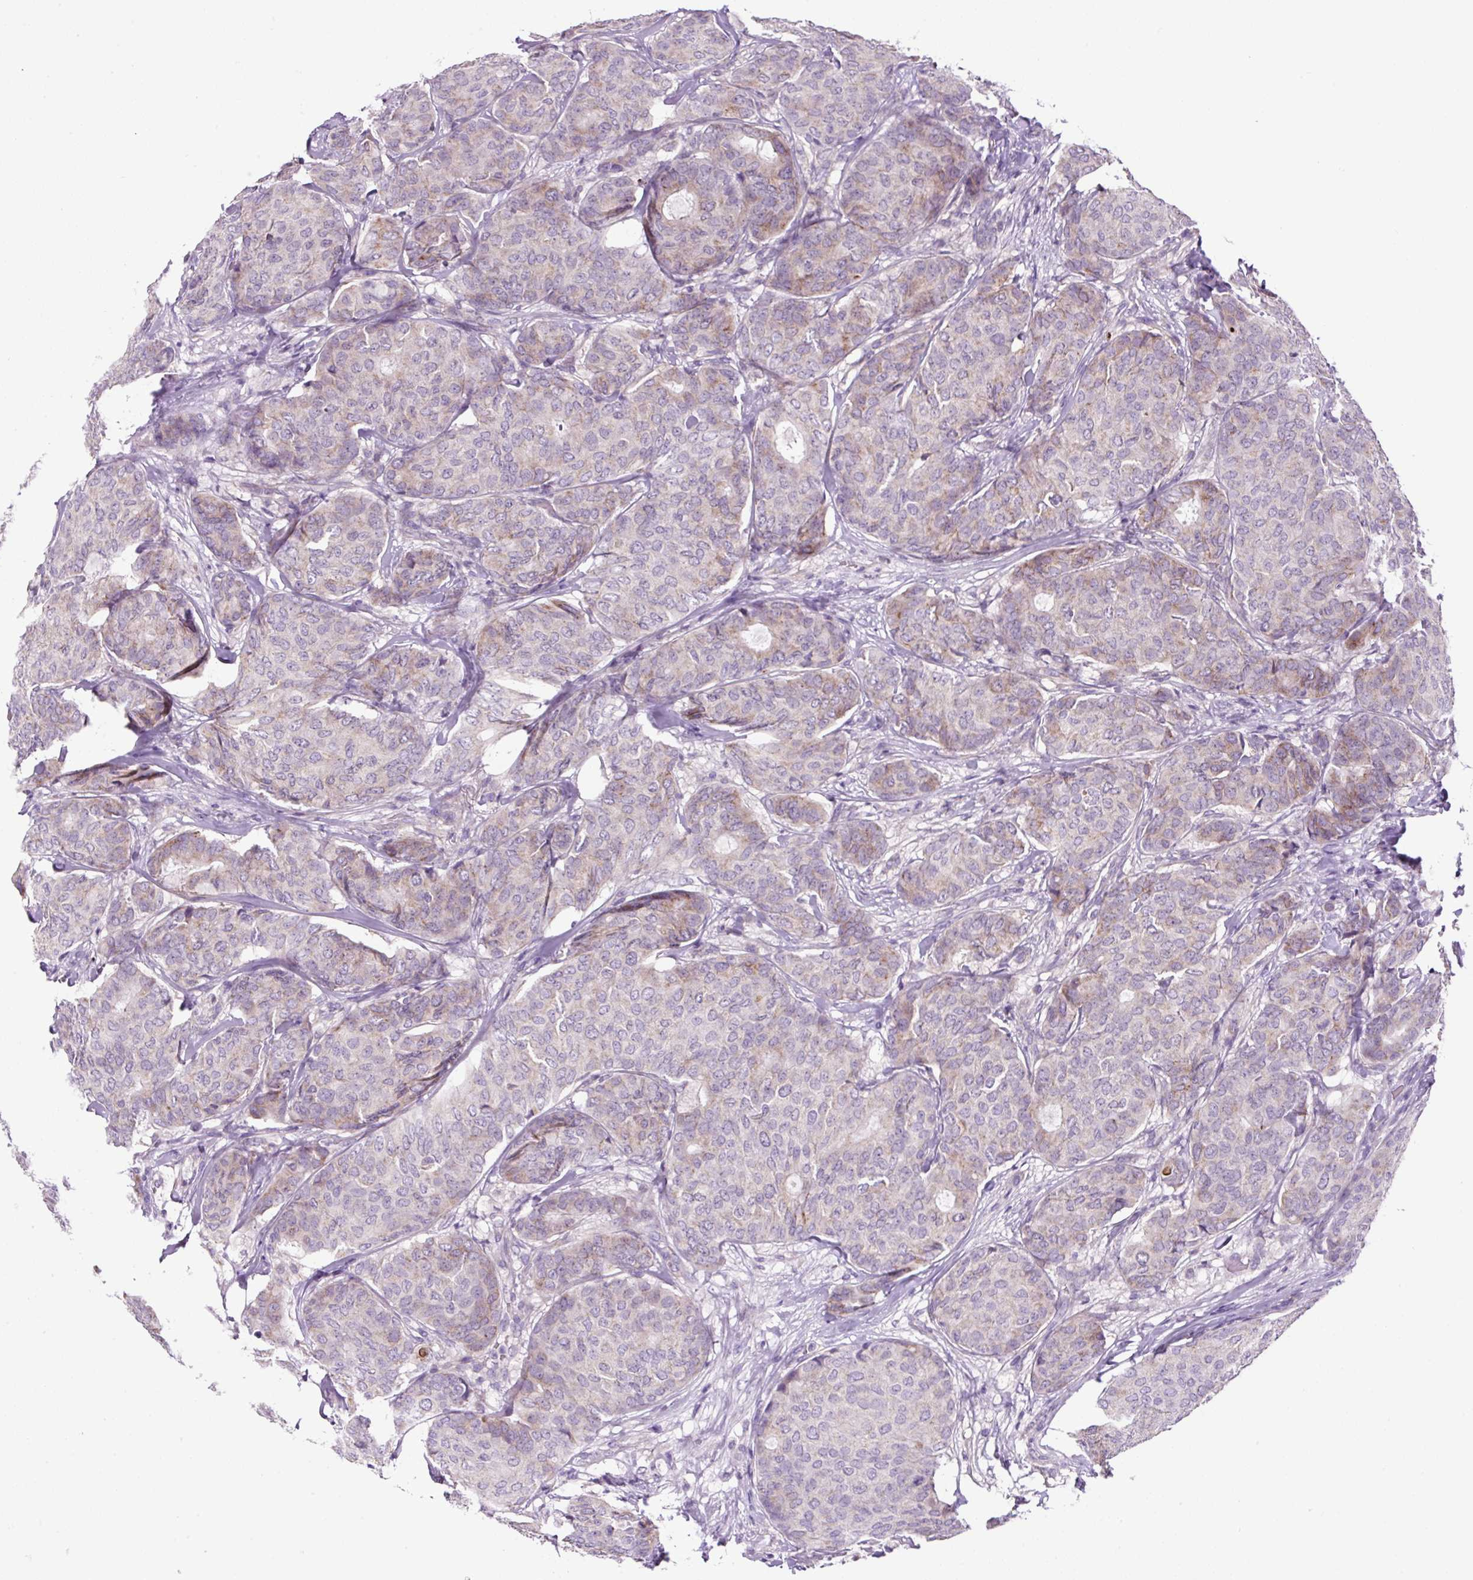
{"staining": {"intensity": "weak", "quantity": "<25%", "location": "cytoplasmic/membranous"}, "tissue": "breast cancer", "cell_type": "Tumor cells", "image_type": "cancer", "snomed": [{"axis": "morphology", "description": "Duct carcinoma"}, {"axis": "topography", "description": "Breast"}], "caption": "A micrograph of breast infiltrating ductal carcinoma stained for a protein demonstrates no brown staining in tumor cells. The staining is performed using DAB brown chromogen with nuclei counter-stained in using hematoxylin.", "gene": "OGDHL", "patient": {"sex": "female", "age": 75}}